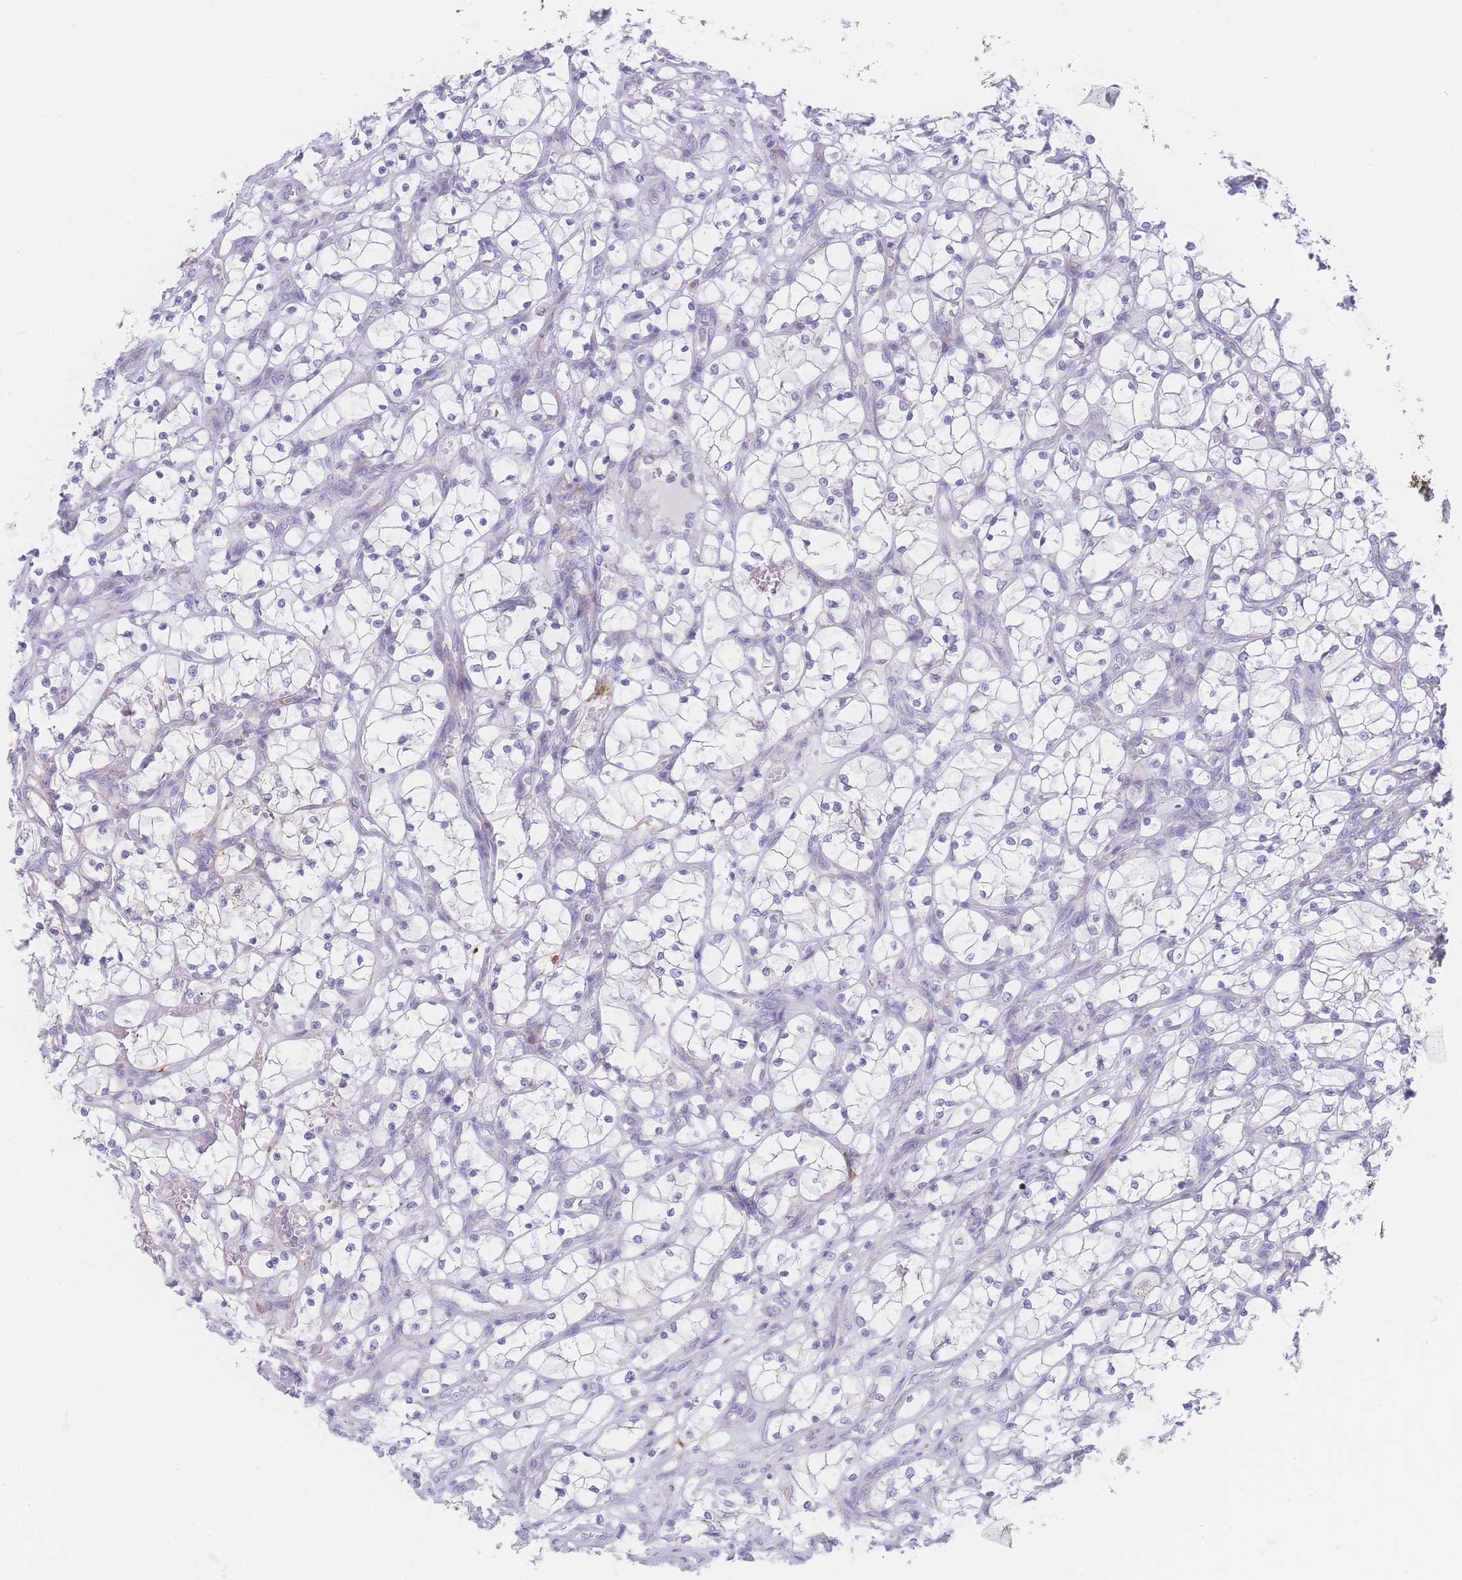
{"staining": {"intensity": "negative", "quantity": "none", "location": "none"}, "tissue": "renal cancer", "cell_type": "Tumor cells", "image_type": "cancer", "snomed": [{"axis": "morphology", "description": "Adenocarcinoma, NOS"}, {"axis": "topography", "description": "Kidney"}], "caption": "Renal cancer (adenocarcinoma) was stained to show a protein in brown. There is no significant staining in tumor cells.", "gene": "NBEAL1", "patient": {"sex": "female", "age": 69}}